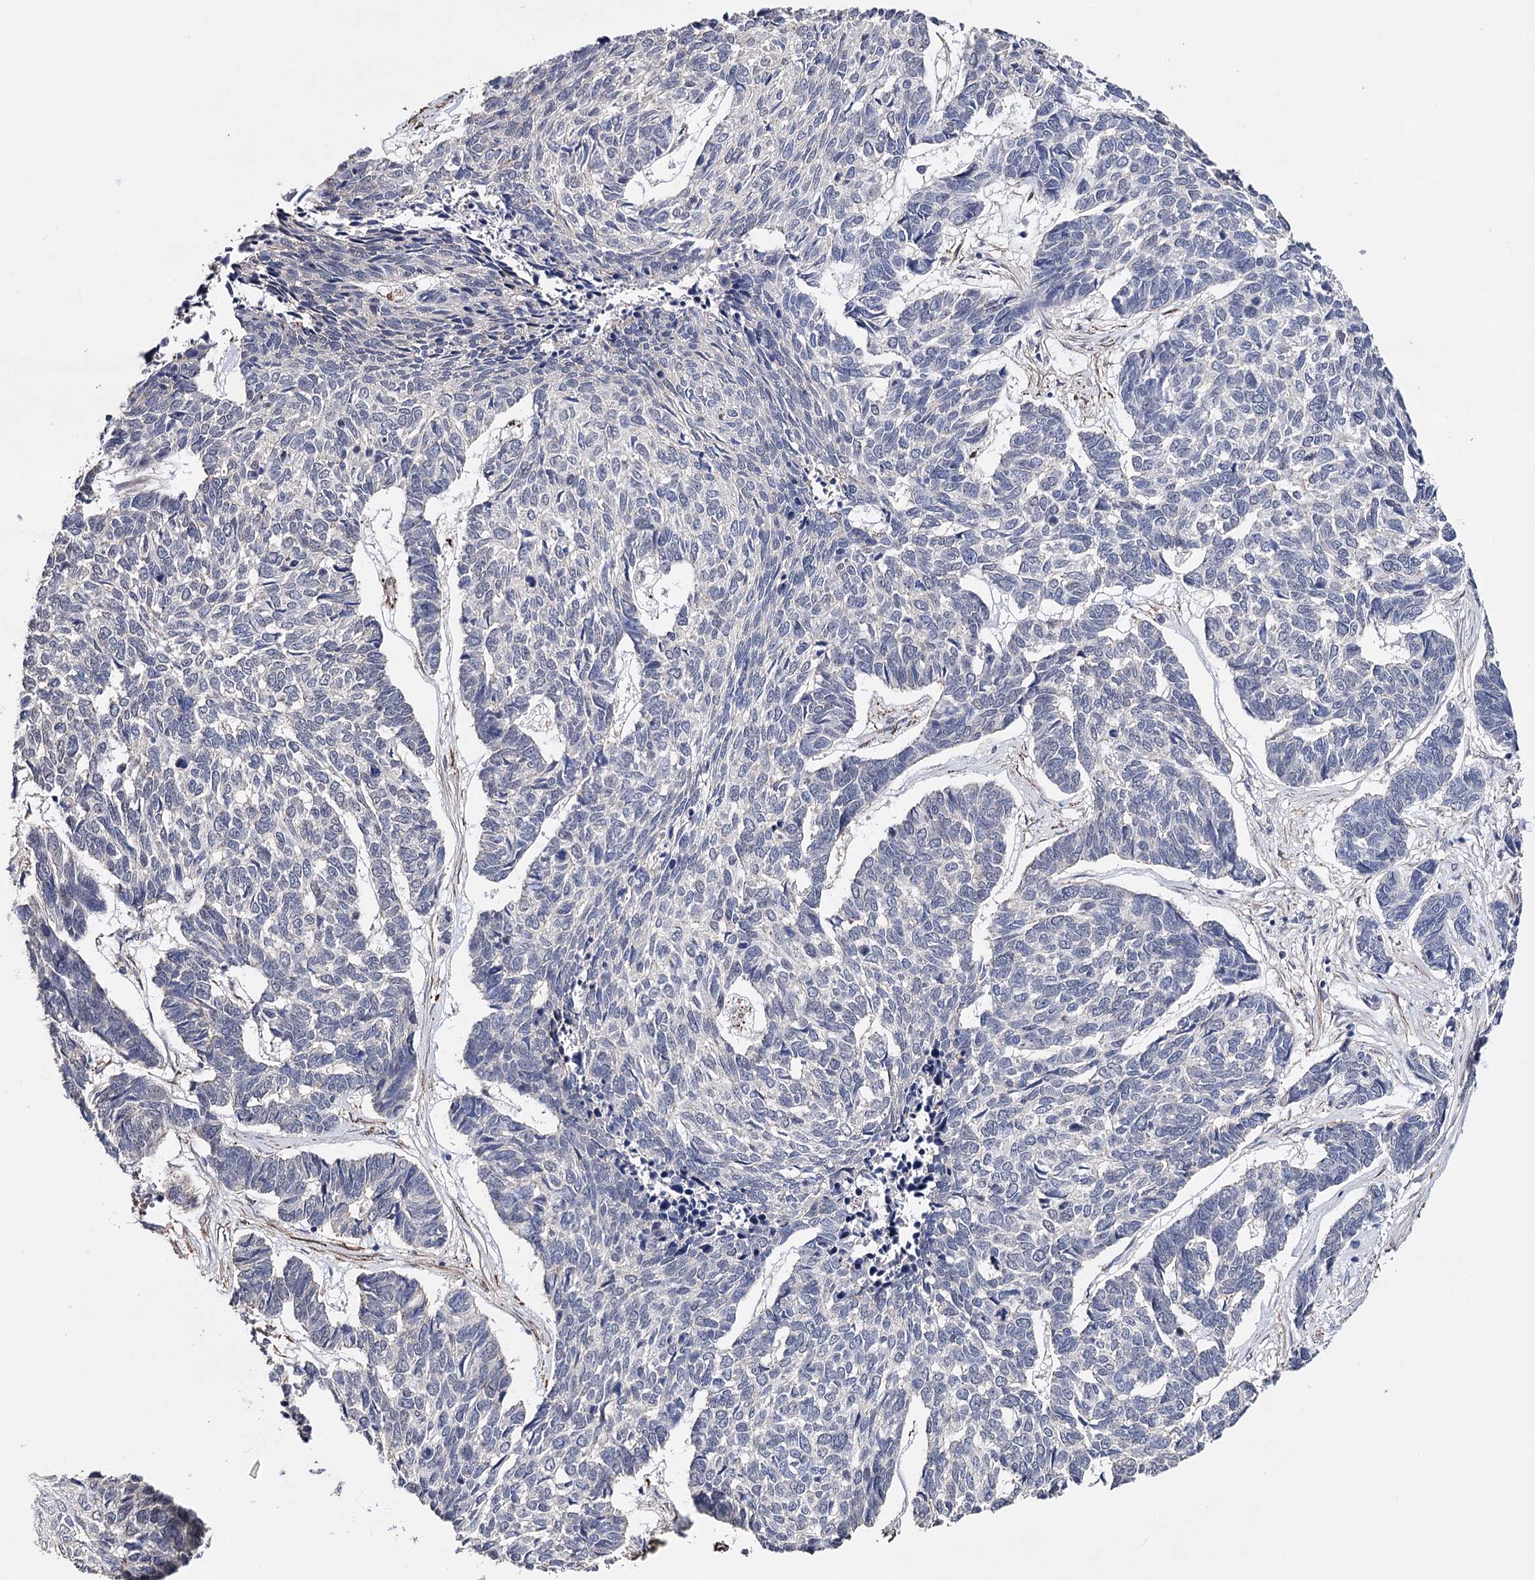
{"staining": {"intensity": "negative", "quantity": "none", "location": "none"}, "tissue": "skin cancer", "cell_type": "Tumor cells", "image_type": "cancer", "snomed": [{"axis": "morphology", "description": "Basal cell carcinoma"}, {"axis": "topography", "description": "Skin"}], "caption": "DAB immunohistochemical staining of human skin basal cell carcinoma exhibits no significant expression in tumor cells.", "gene": "CFAP46", "patient": {"sex": "female", "age": 65}}